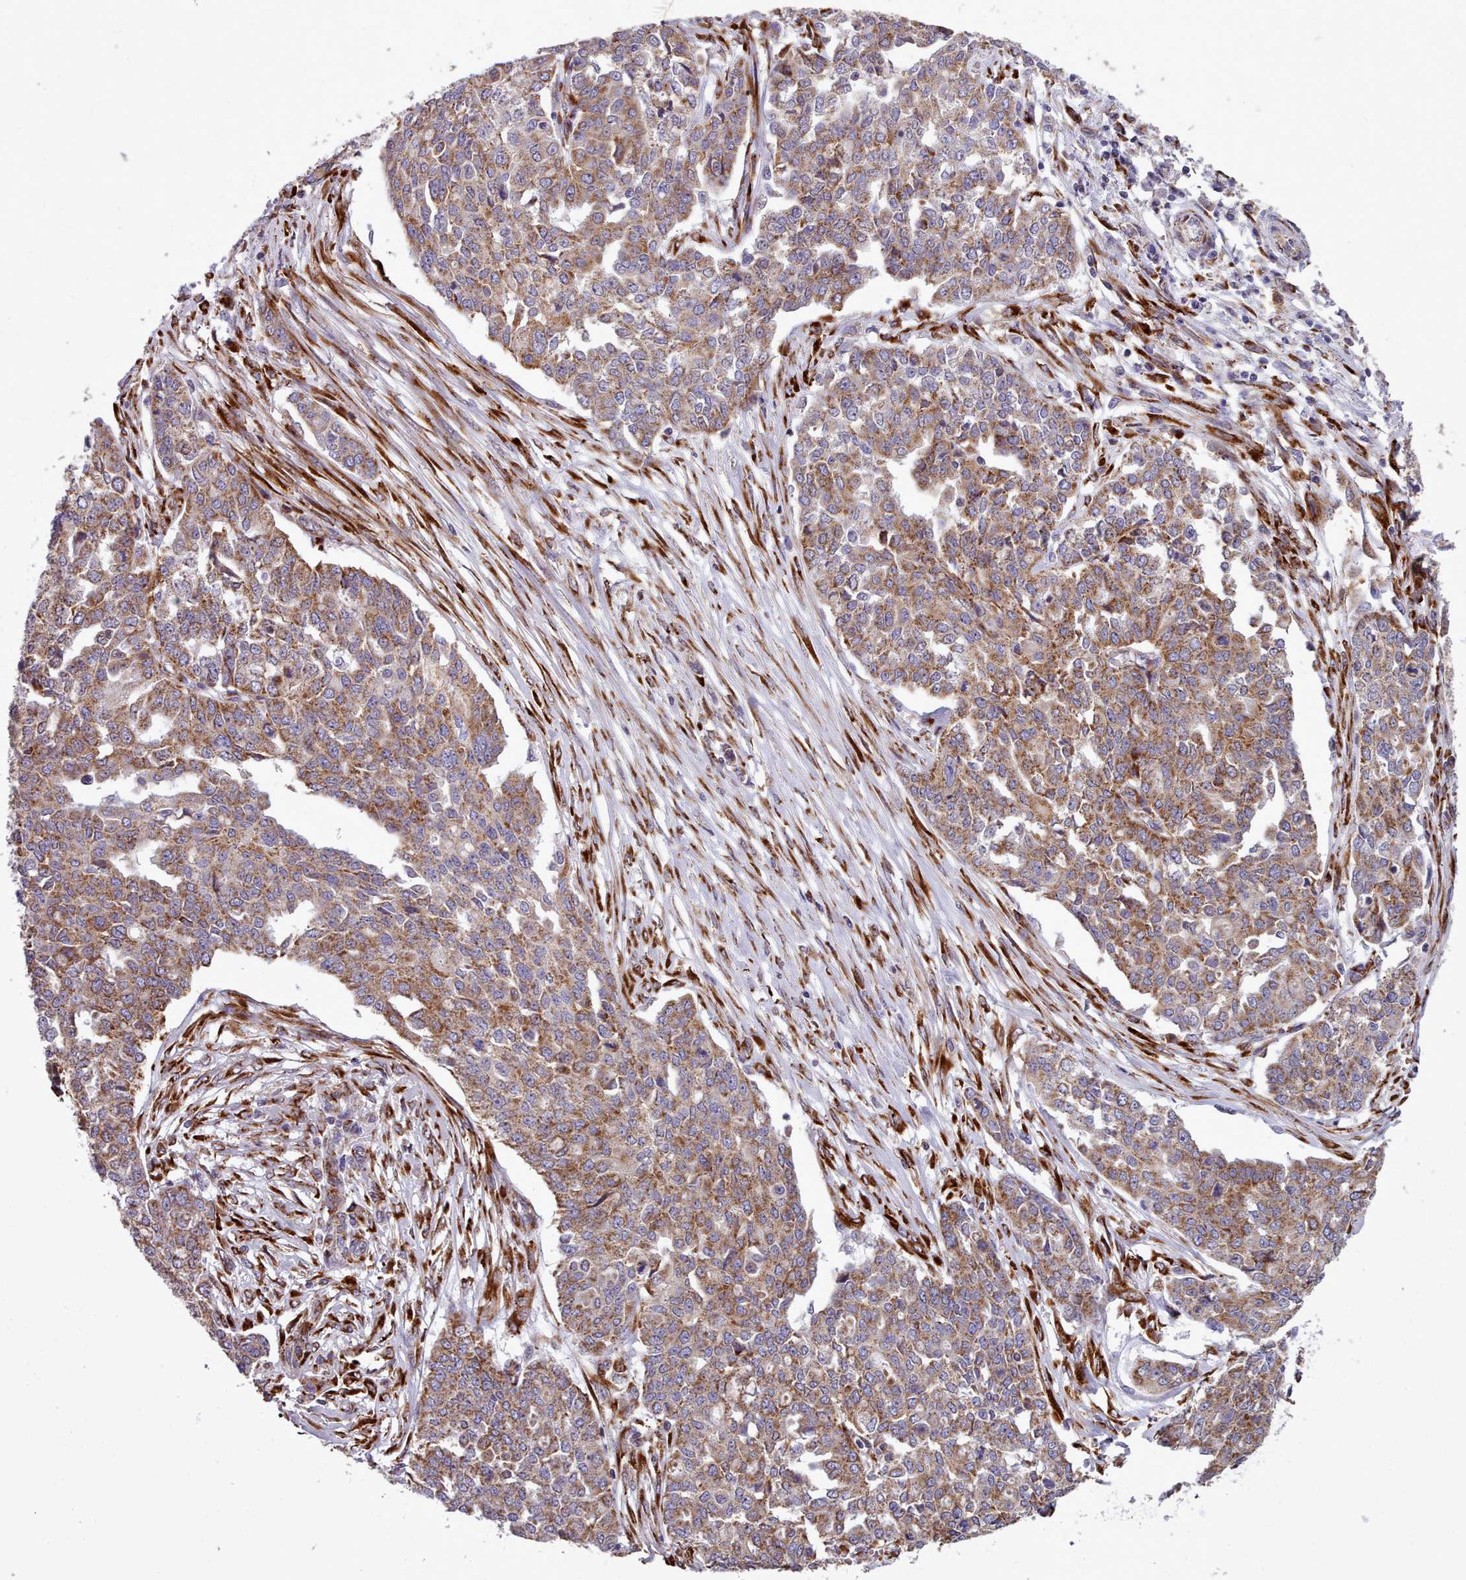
{"staining": {"intensity": "moderate", "quantity": ">75%", "location": "cytoplasmic/membranous"}, "tissue": "ovarian cancer", "cell_type": "Tumor cells", "image_type": "cancer", "snomed": [{"axis": "morphology", "description": "Cystadenocarcinoma, serous, NOS"}, {"axis": "topography", "description": "Soft tissue"}, {"axis": "topography", "description": "Ovary"}], "caption": "Human serous cystadenocarcinoma (ovarian) stained with a brown dye shows moderate cytoplasmic/membranous positive positivity in about >75% of tumor cells.", "gene": "FKBP10", "patient": {"sex": "female", "age": 57}}